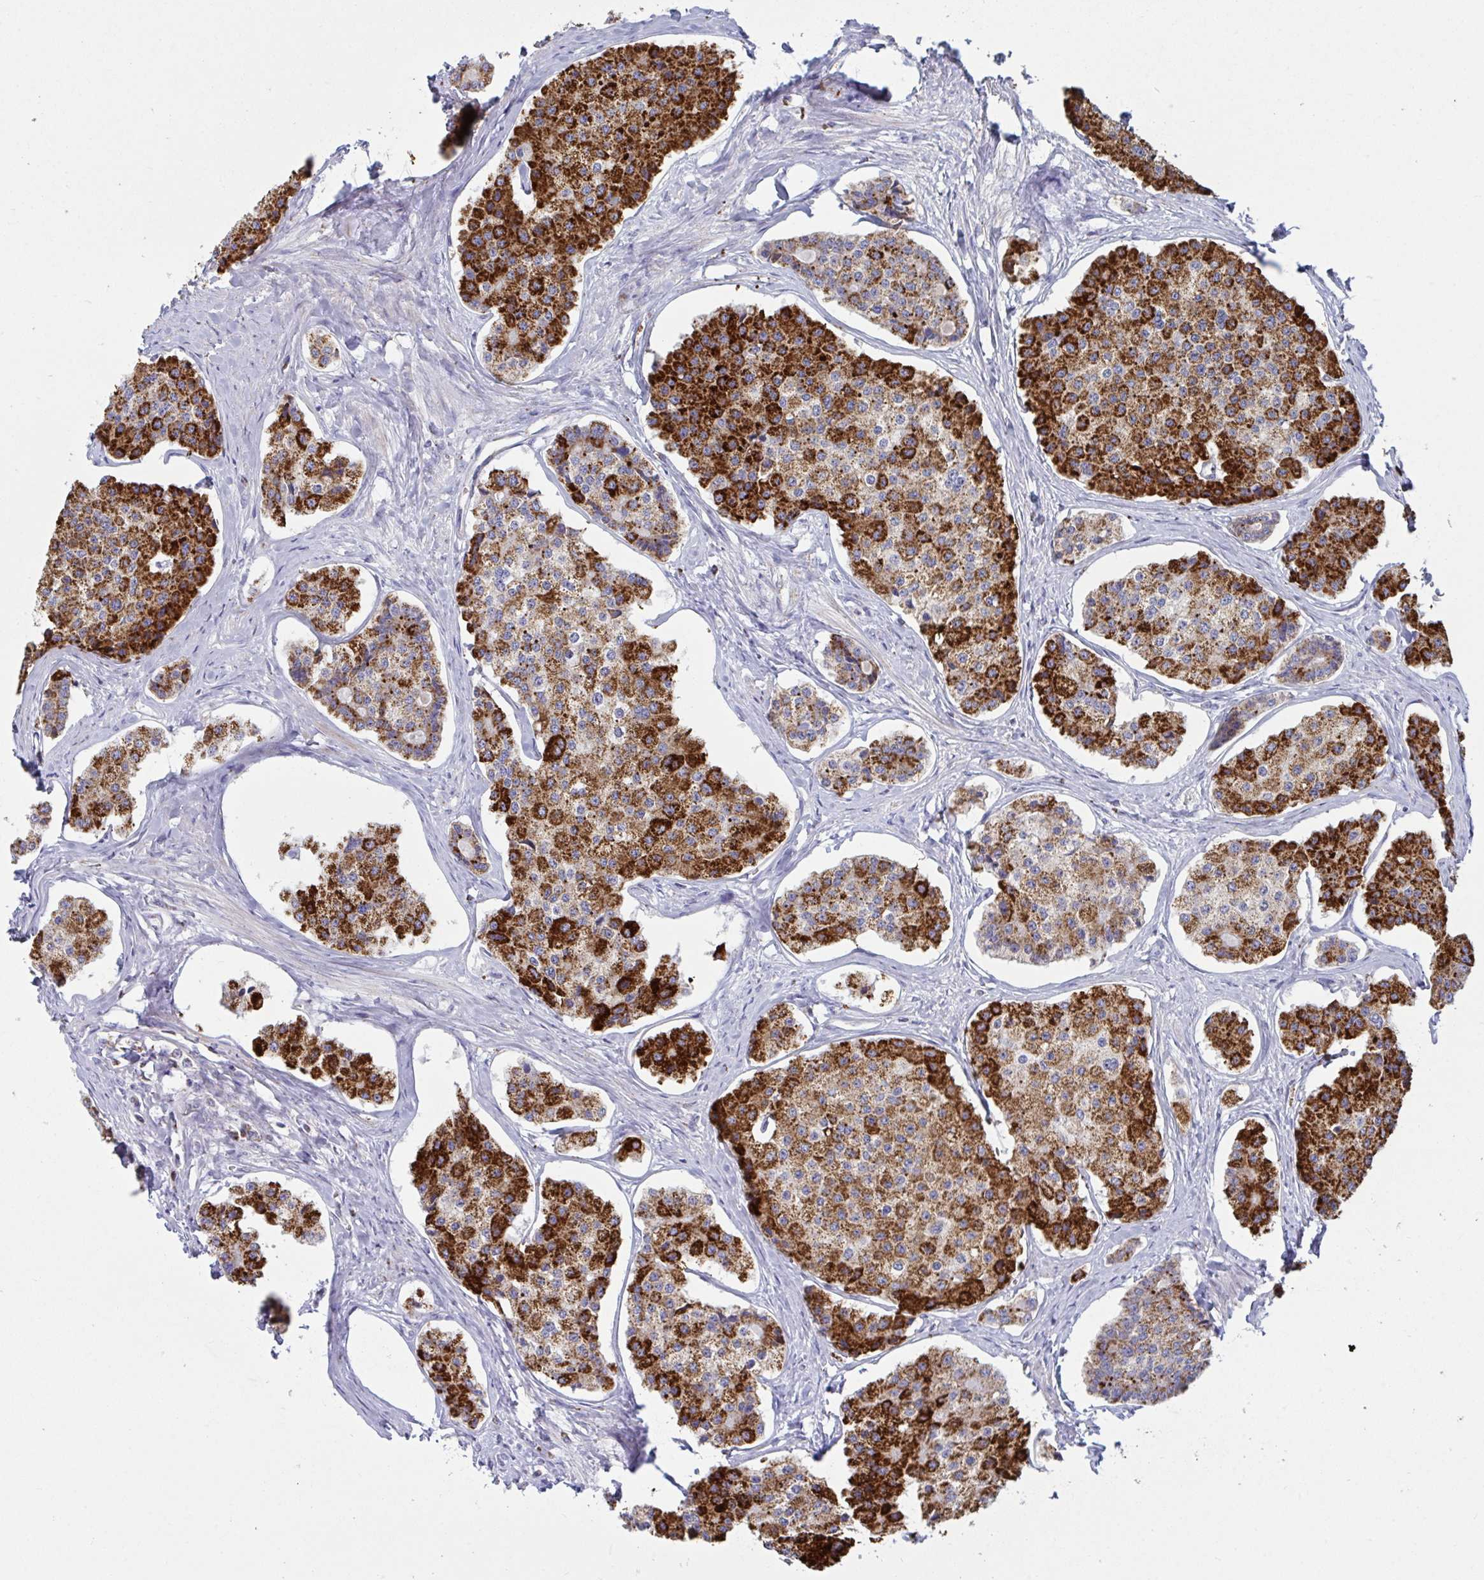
{"staining": {"intensity": "strong", "quantity": ">75%", "location": "cytoplasmic/membranous"}, "tissue": "carcinoid", "cell_type": "Tumor cells", "image_type": "cancer", "snomed": [{"axis": "morphology", "description": "Carcinoid, malignant, NOS"}, {"axis": "topography", "description": "Small intestine"}], "caption": "An image of human malignant carcinoid stained for a protein demonstrates strong cytoplasmic/membranous brown staining in tumor cells.", "gene": "BCAT2", "patient": {"sex": "female", "age": 65}}